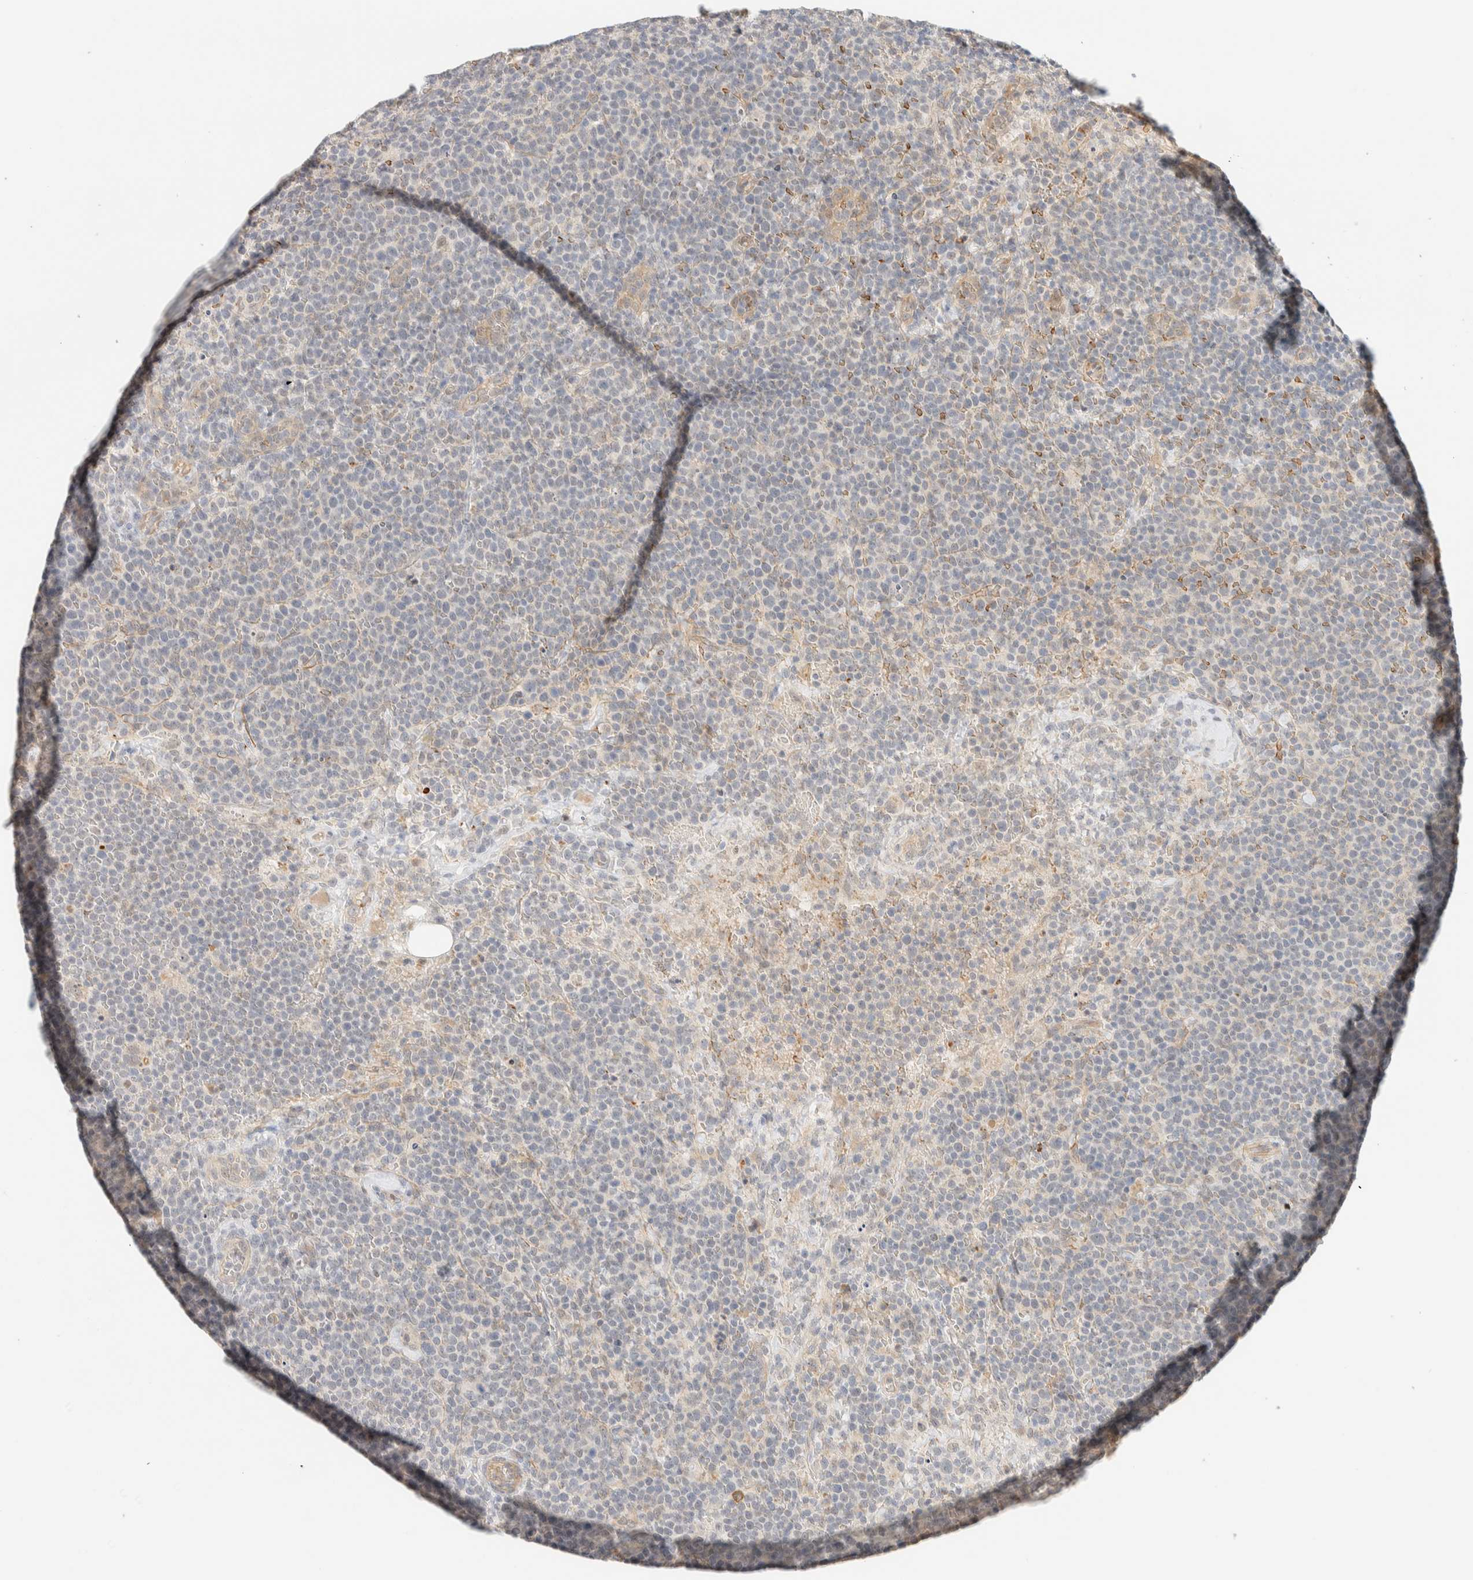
{"staining": {"intensity": "negative", "quantity": "none", "location": "none"}, "tissue": "lymphoma", "cell_type": "Tumor cells", "image_type": "cancer", "snomed": [{"axis": "morphology", "description": "Malignant lymphoma, non-Hodgkin's type, High grade"}, {"axis": "topography", "description": "Lymph node"}], "caption": "IHC of lymphoma reveals no expression in tumor cells. Brightfield microscopy of immunohistochemistry (IHC) stained with DAB (3,3'-diaminobenzidine) (brown) and hematoxylin (blue), captured at high magnification.", "gene": "TNK1", "patient": {"sex": "male", "age": 61}}